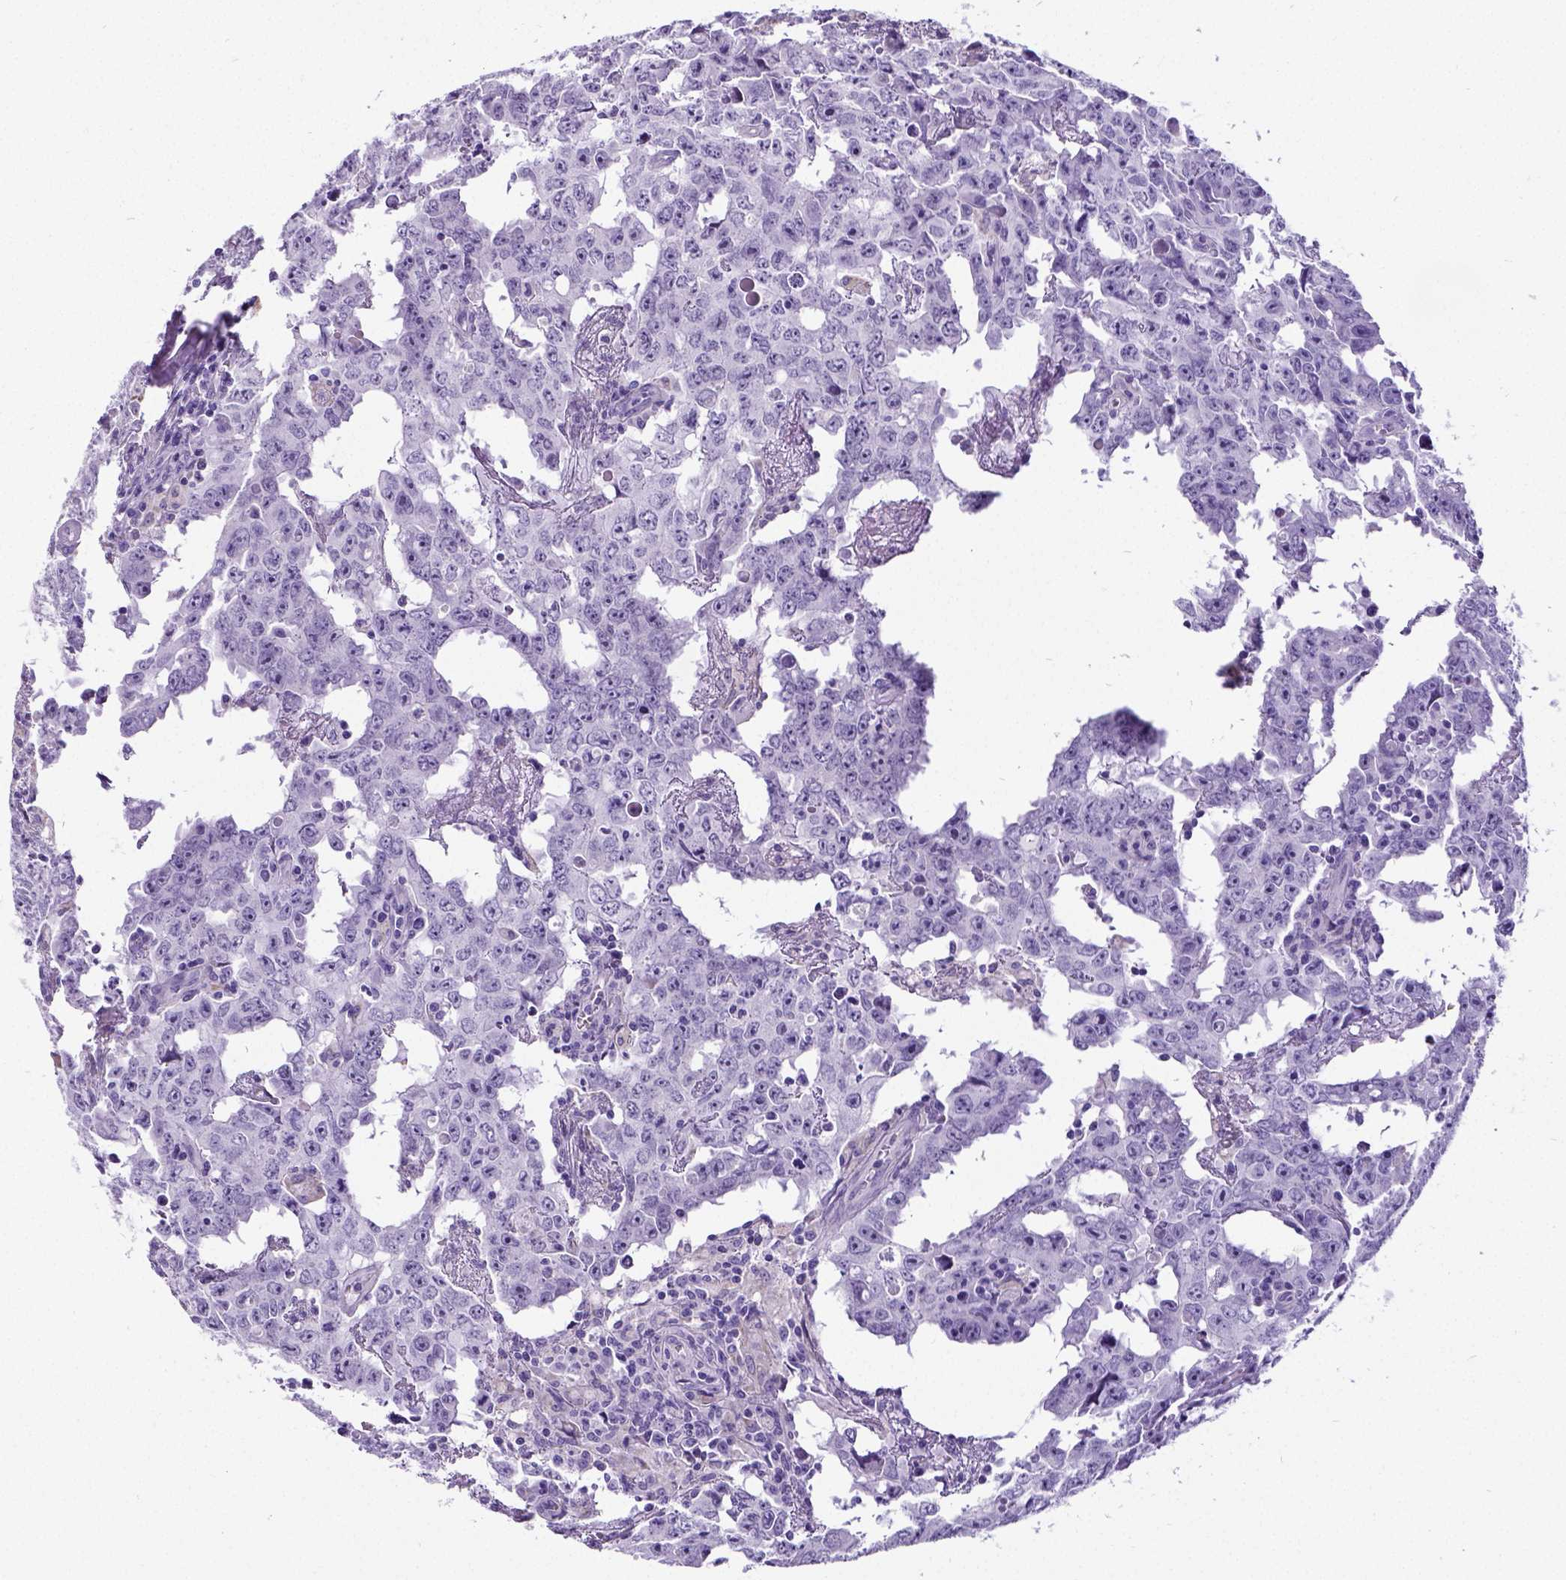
{"staining": {"intensity": "negative", "quantity": "none", "location": "none"}, "tissue": "testis cancer", "cell_type": "Tumor cells", "image_type": "cancer", "snomed": [{"axis": "morphology", "description": "Carcinoma, Embryonal, NOS"}, {"axis": "topography", "description": "Testis"}], "caption": "Protein analysis of embryonal carcinoma (testis) shows no significant expression in tumor cells.", "gene": "SATB2", "patient": {"sex": "male", "age": 22}}